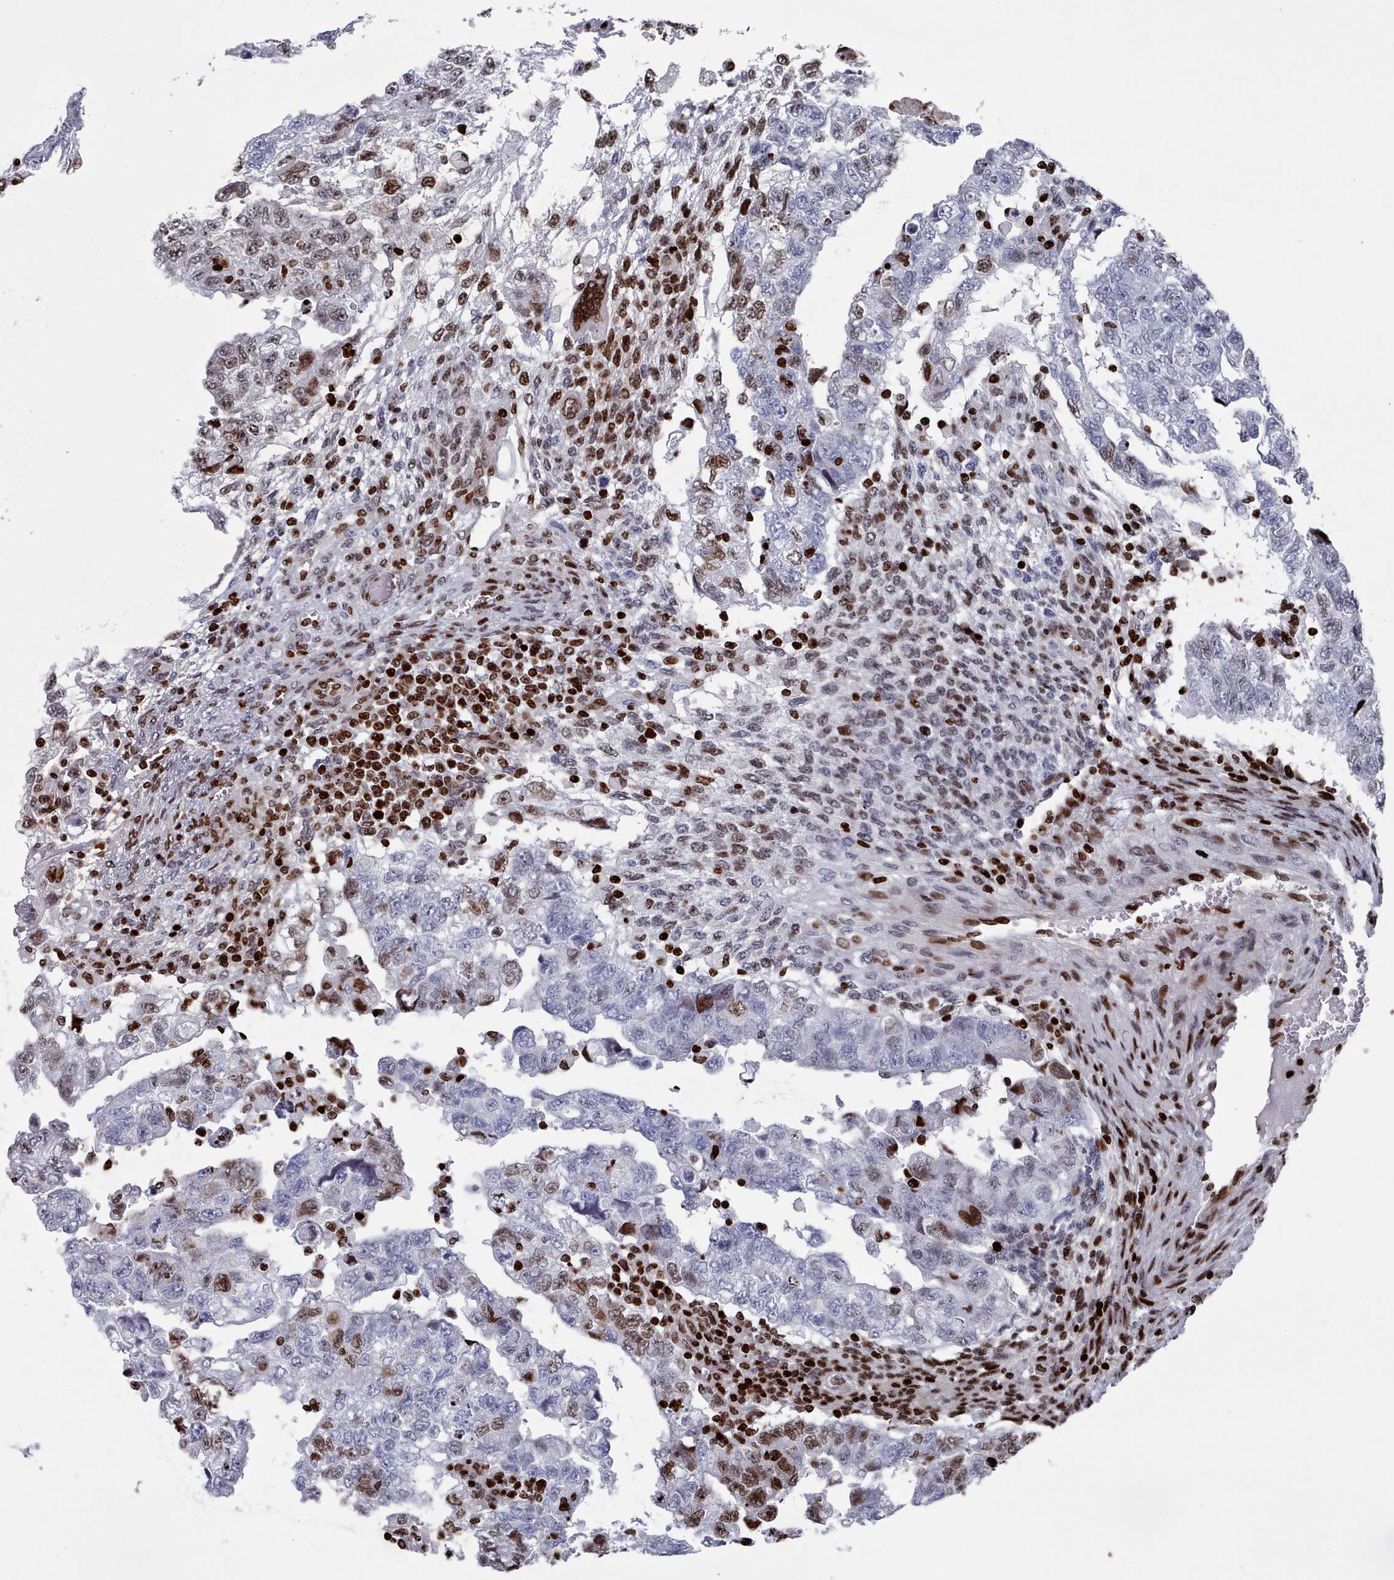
{"staining": {"intensity": "moderate", "quantity": "25%-75%", "location": "nuclear"}, "tissue": "testis cancer", "cell_type": "Tumor cells", "image_type": "cancer", "snomed": [{"axis": "morphology", "description": "Carcinoma, Embryonal, NOS"}, {"axis": "topography", "description": "Testis"}], "caption": "A histopathology image of human testis cancer (embryonal carcinoma) stained for a protein reveals moderate nuclear brown staining in tumor cells. The staining was performed using DAB, with brown indicating positive protein expression. Nuclei are stained blue with hematoxylin.", "gene": "PCDHB12", "patient": {"sex": "male", "age": 36}}